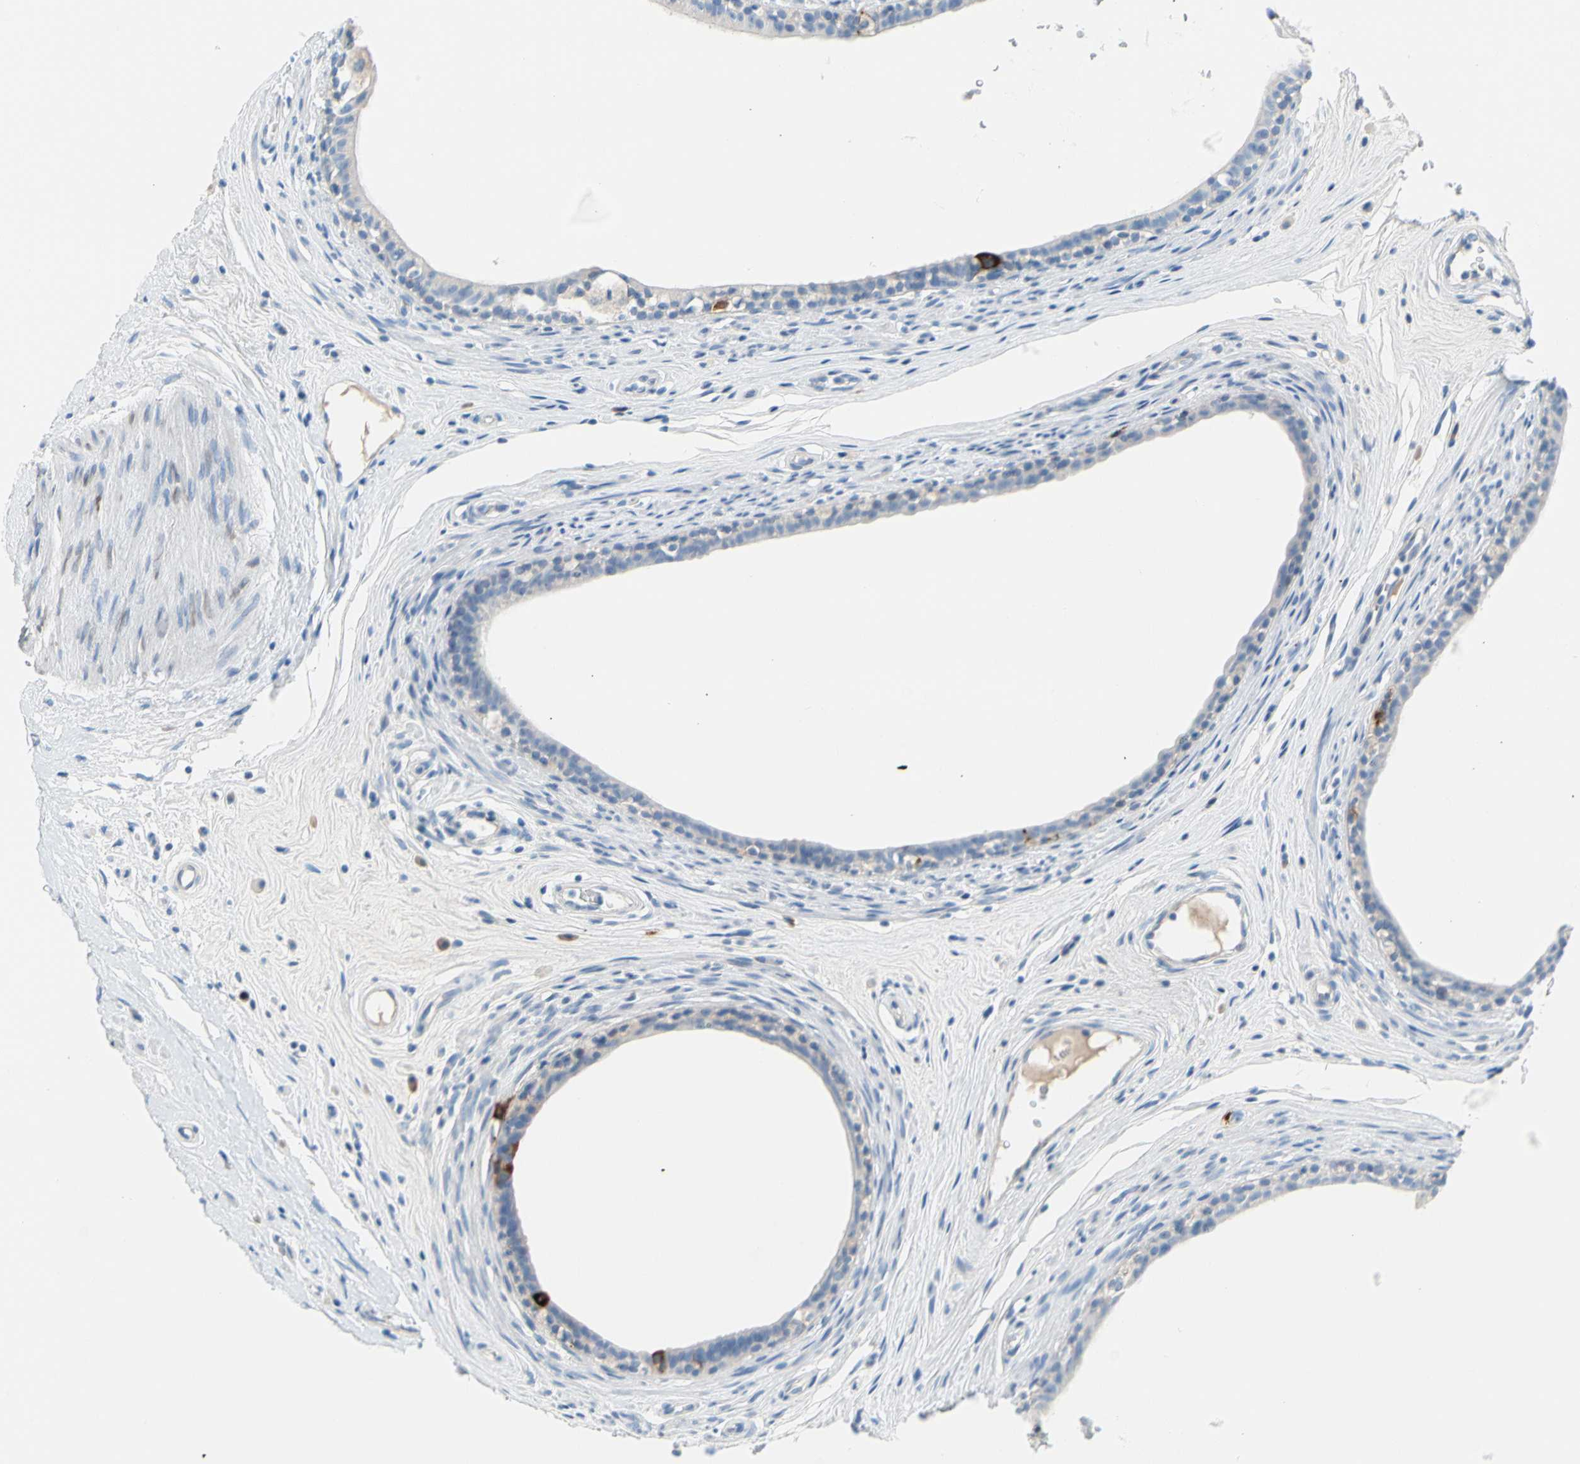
{"staining": {"intensity": "negative", "quantity": "none", "location": "none"}, "tissue": "epididymis", "cell_type": "Glandular cells", "image_type": "normal", "snomed": [{"axis": "morphology", "description": "Normal tissue, NOS"}, {"axis": "morphology", "description": "Inflammation, NOS"}, {"axis": "topography", "description": "Epididymis"}], "caption": "Glandular cells show no significant protein positivity in benign epididymis.", "gene": "TACC3", "patient": {"sex": "male", "age": 84}}